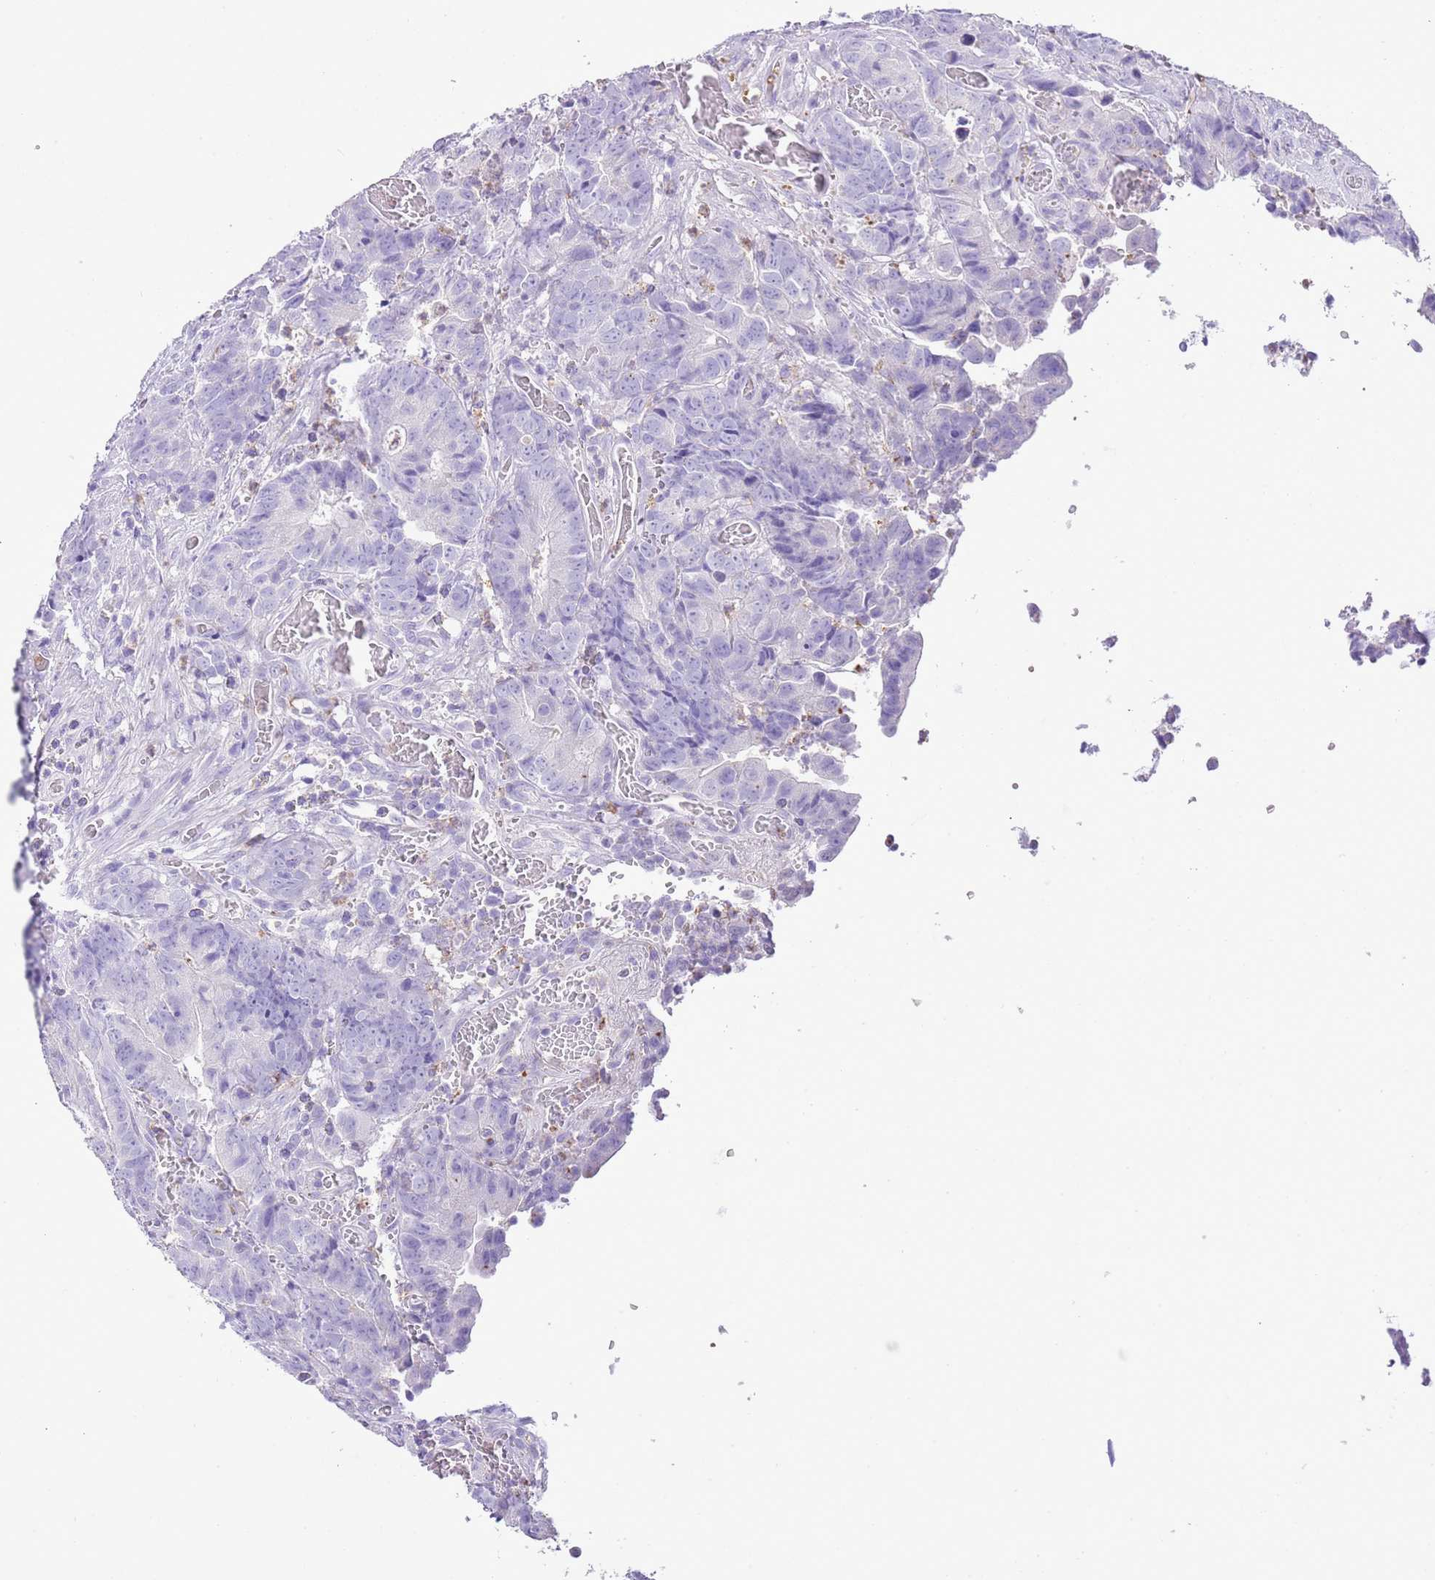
{"staining": {"intensity": "negative", "quantity": "none", "location": "none"}, "tissue": "colorectal cancer", "cell_type": "Tumor cells", "image_type": "cancer", "snomed": [{"axis": "morphology", "description": "Adenocarcinoma, NOS"}, {"axis": "topography", "description": "Colon"}], "caption": "Immunohistochemistry histopathology image of neoplastic tissue: human colorectal cancer stained with DAB (3,3'-diaminobenzidine) demonstrates no significant protein expression in tumor cells.", "gene": "OR2Z1", "patient": {"sex": "female", "age": 57}}